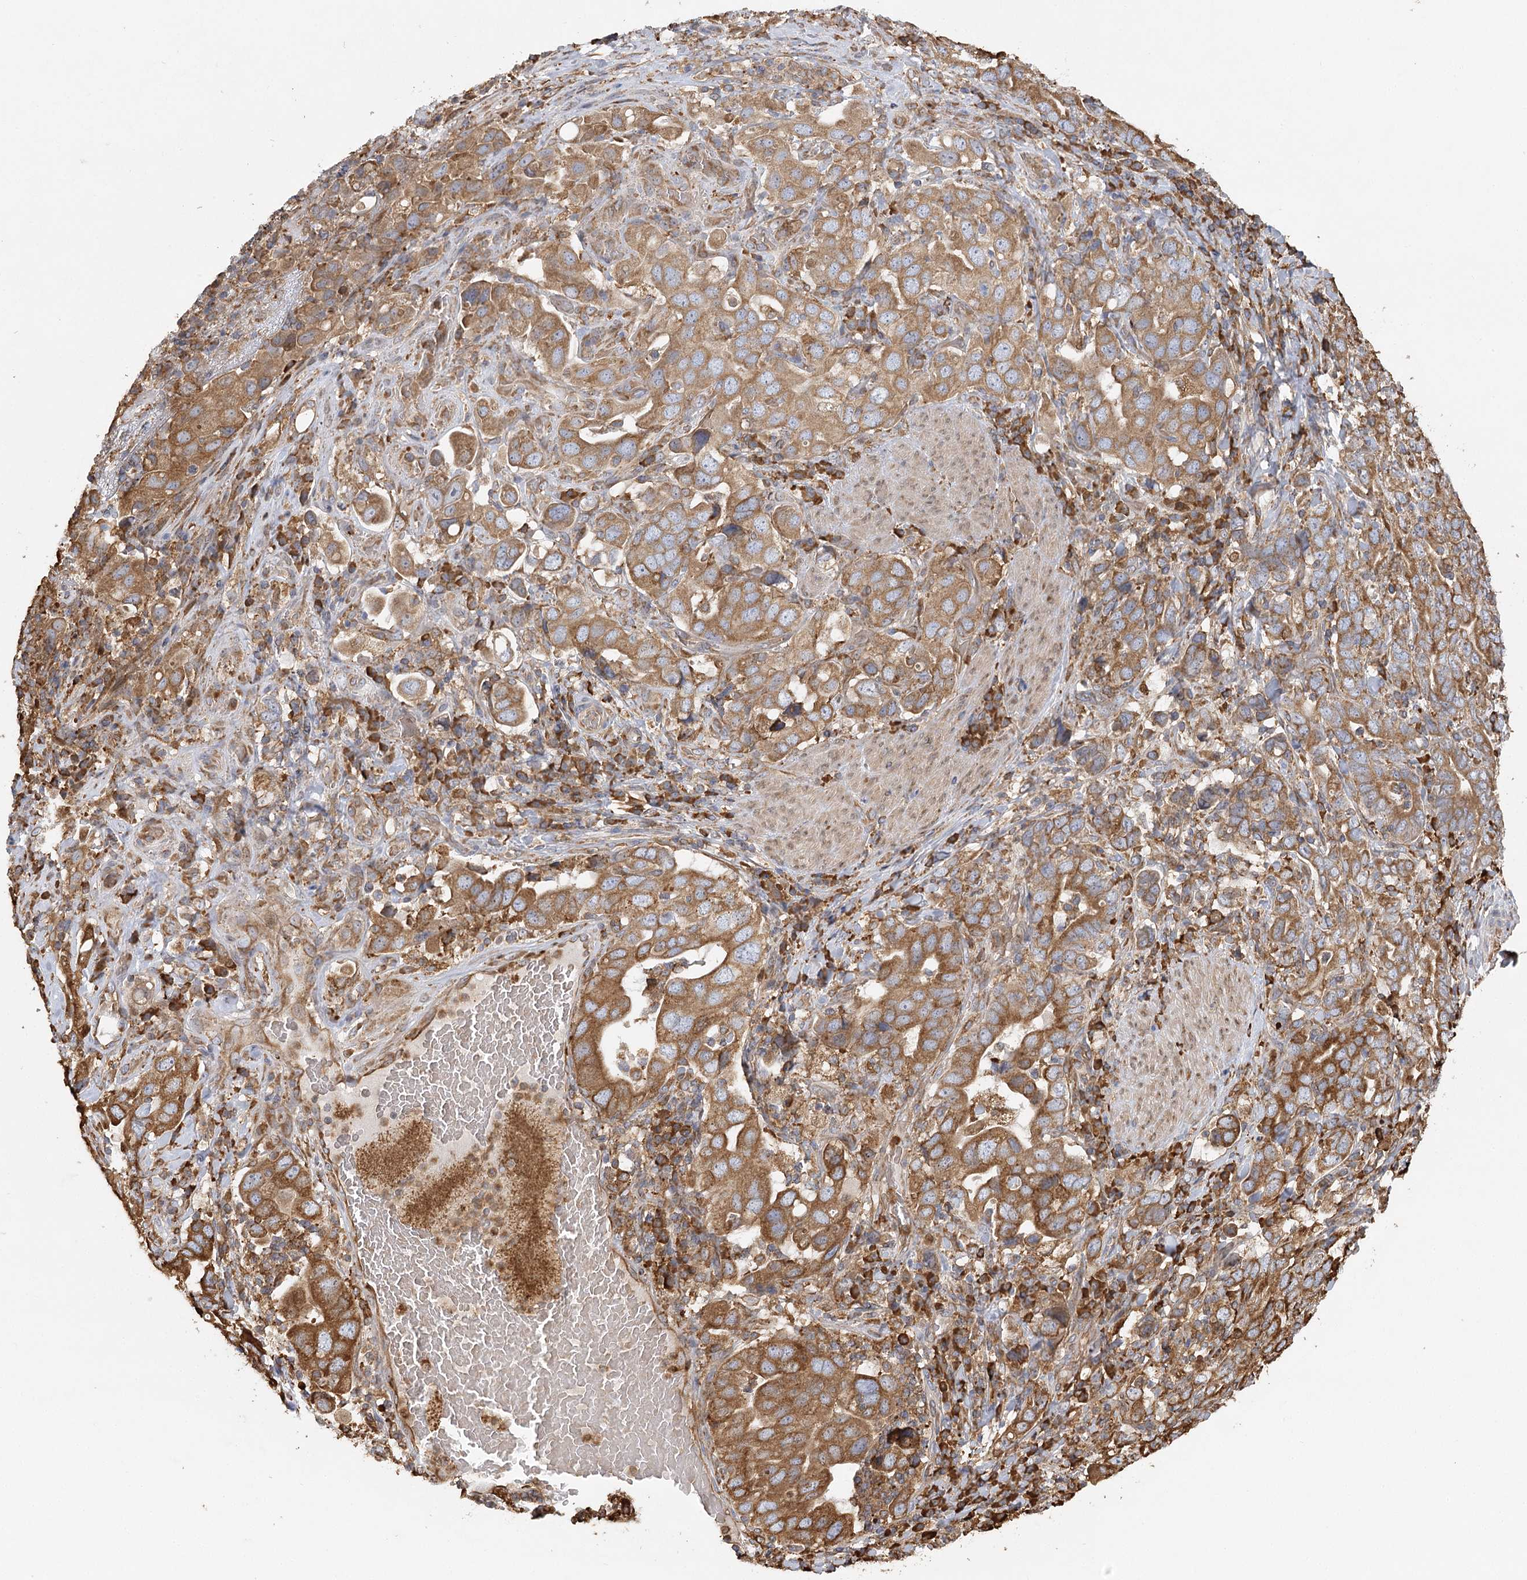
{"staining": {"intensity": "moderate", "quantity": ">75%", "location": "cytoplasmic/membranous"}, "tissue": "stomach cancer", "cell_type": "Tumor cells", "image_type": "cancer", "snomed": [{"axis": "morphology", "description": "Adenocarcinoma, NOS"}, {"axis": "topography", "description": "Stomach, upper"}], "caption": "A brown stain labels moderate cytoplasmic/membranous expression of a protein in human stomach cancer tumor cells.", "gene": "ACAP2", "patient": {"sex": "male", "age": 62}}